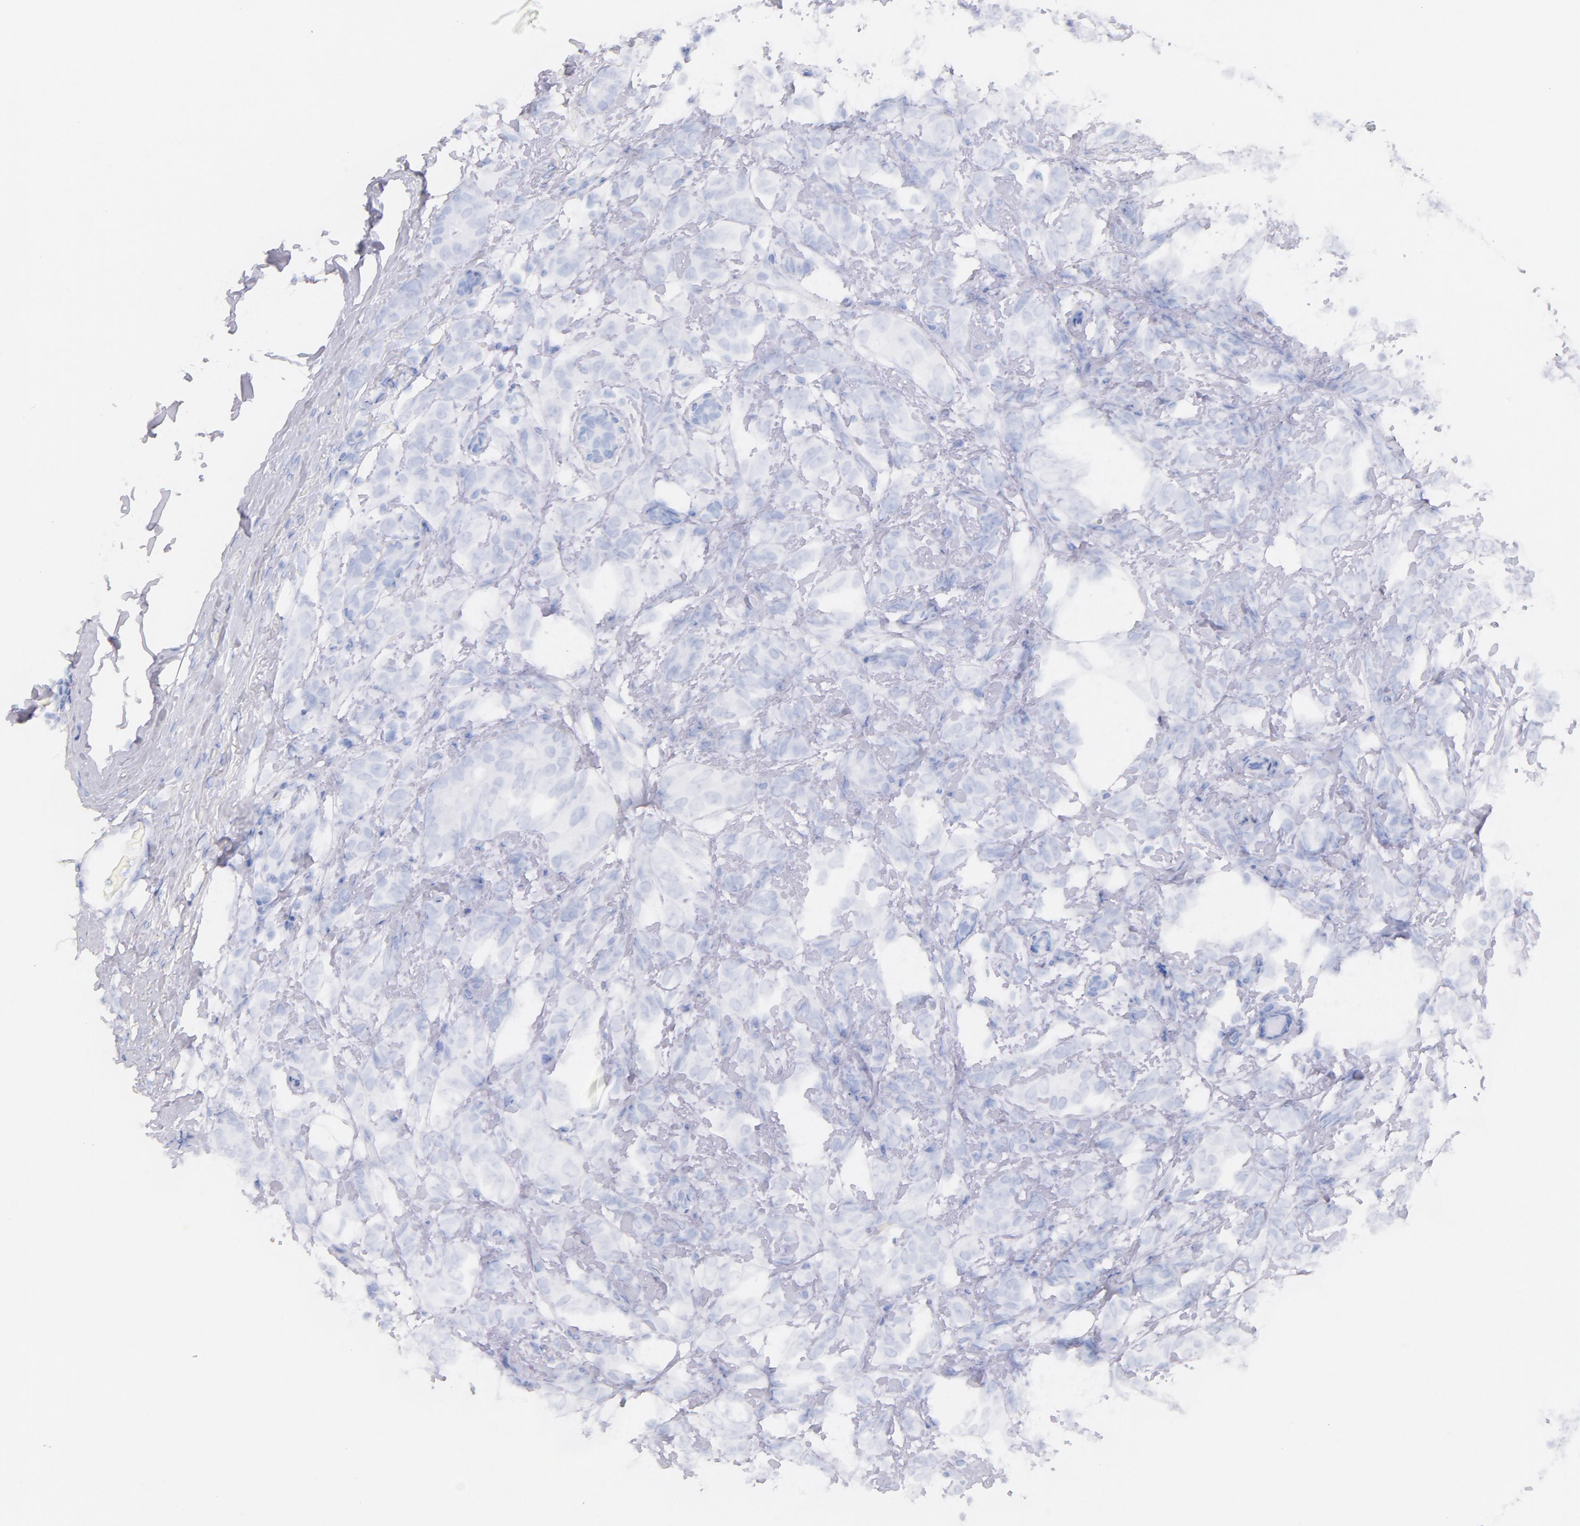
{"staining": {"intensity": "negative", "quantity": "none", "location": "none"}, "tissue": "breast cancer", "cell_type": "Tumor cells", "image_type": "cancer", "snomed": [{"axis": "morphology", "description": "Duct carcinoma"}, {"axis": "topography", "description": "Breast"}], "caption": "Immunohistochemistry (IHC) of breast infiltrating ductal carcinoma shows no staining in tumor cells. Brightfield microscopy of IHC stained with DAB (brown) and hematoxylin (blue), captured at high magnification.", "gene": "CD44", "patient": {"sex": "female", "age": 53}}